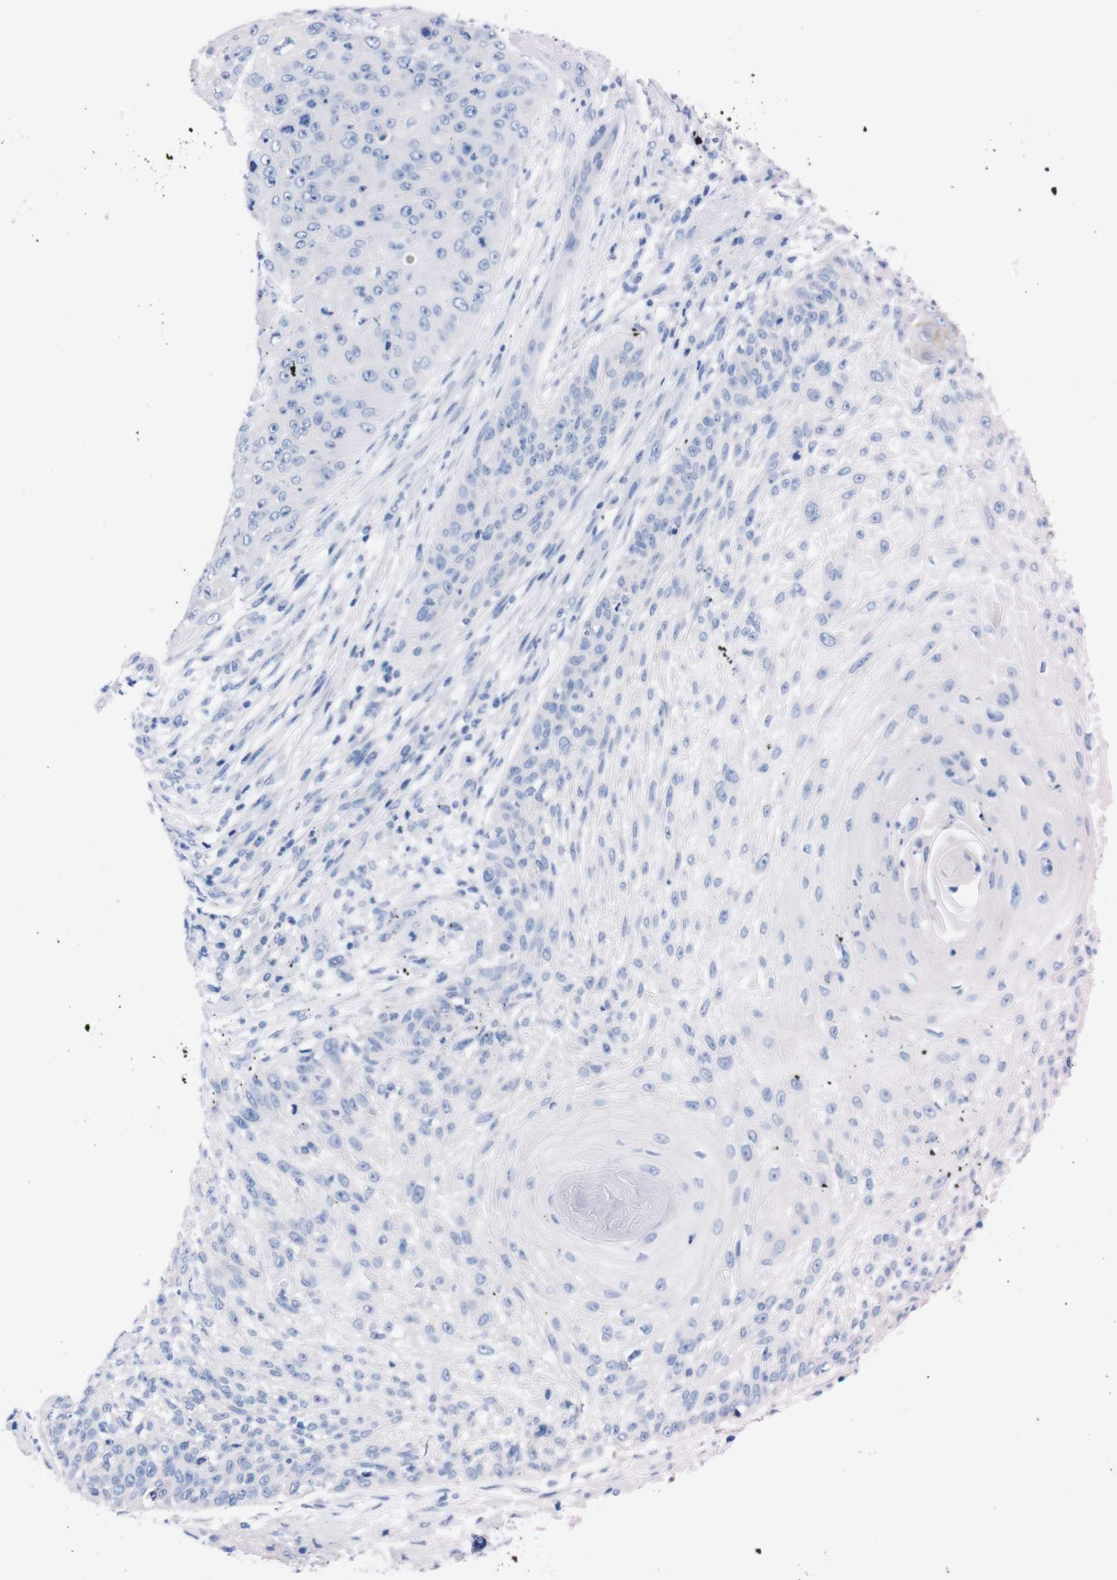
{"staining": {"intensity": "negative", "quantity": "none", "location": "none"}, "tissue": "skin cancer", "cell_type": "Tumor cells", "image_type": "cancer", "snomed": [{"axis": "morphology", "description": "Squamous cell carcinoma, NOS"}, {"axis": "topography", "description": "Skin"}], "caption": "IHC photomicrograph of skin cancer stained for a protein (brown), which displays no staining in tumor cells.", "gene": "TMEM243", "patient": {"sex": "female", "age": 80}}